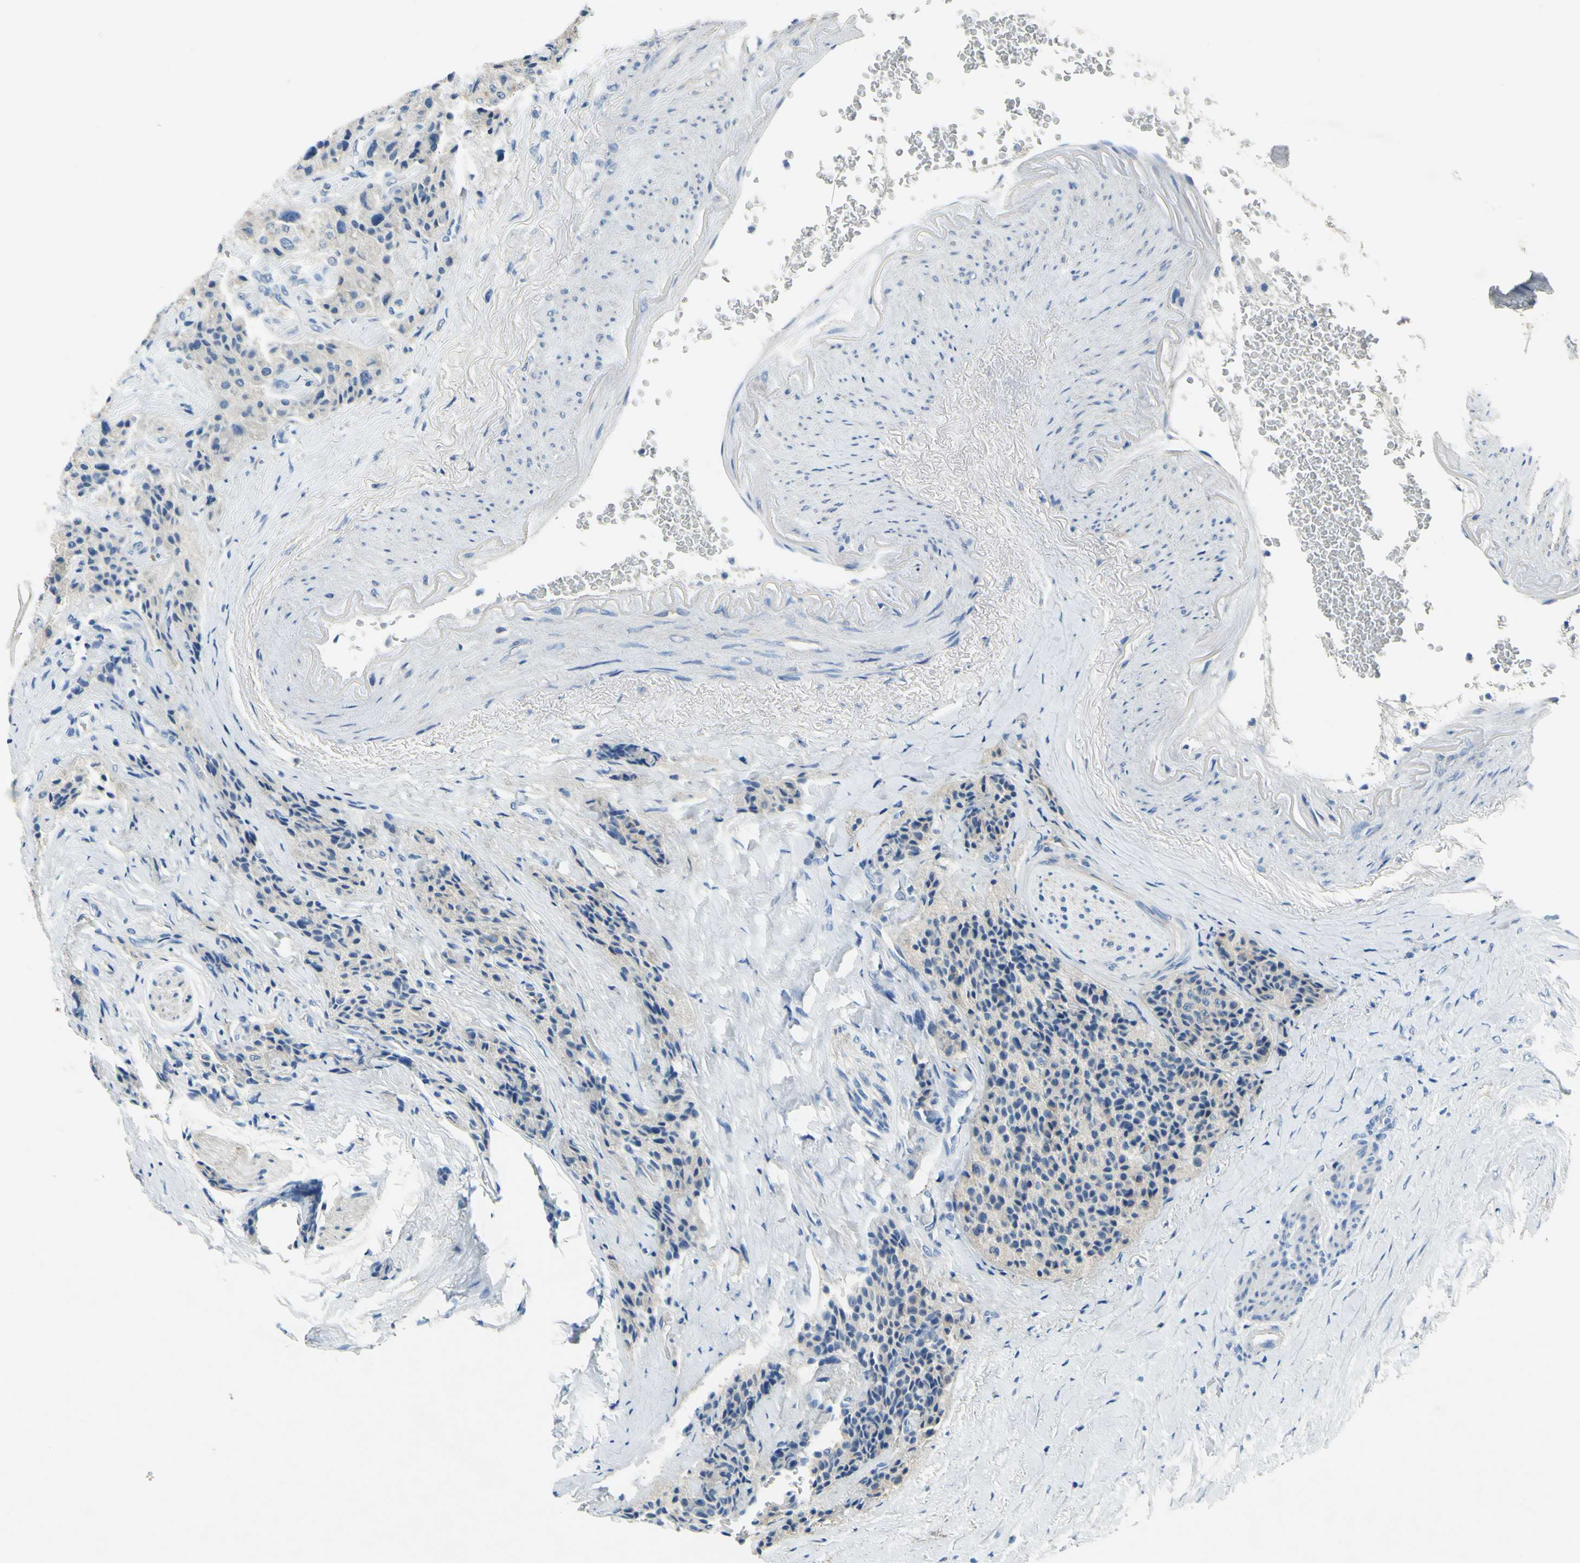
{"staining": {"intensity": "weak", "quantity": "25%-75%", "location": "cytoplasmic/membranous"}, "tissue": "carcinoid", "cell_type": "Tumor cells", "image_type": "cancer", "snomed": [{"axis": "morphology", "description": "Carcinoid, malignant, NOS"}, {"axis": "topography", "description": "Colon"}], "caption": "The micrograph displays a brown stain indicating the presence of a protein in the cytoplasmic/membranous of tumor cells in carcinoid. (brown staining indicates protein expression, while blue staining denotes nuclei).", "gene": "CDH10", "patient": {"sex": "female", "age": 61}}